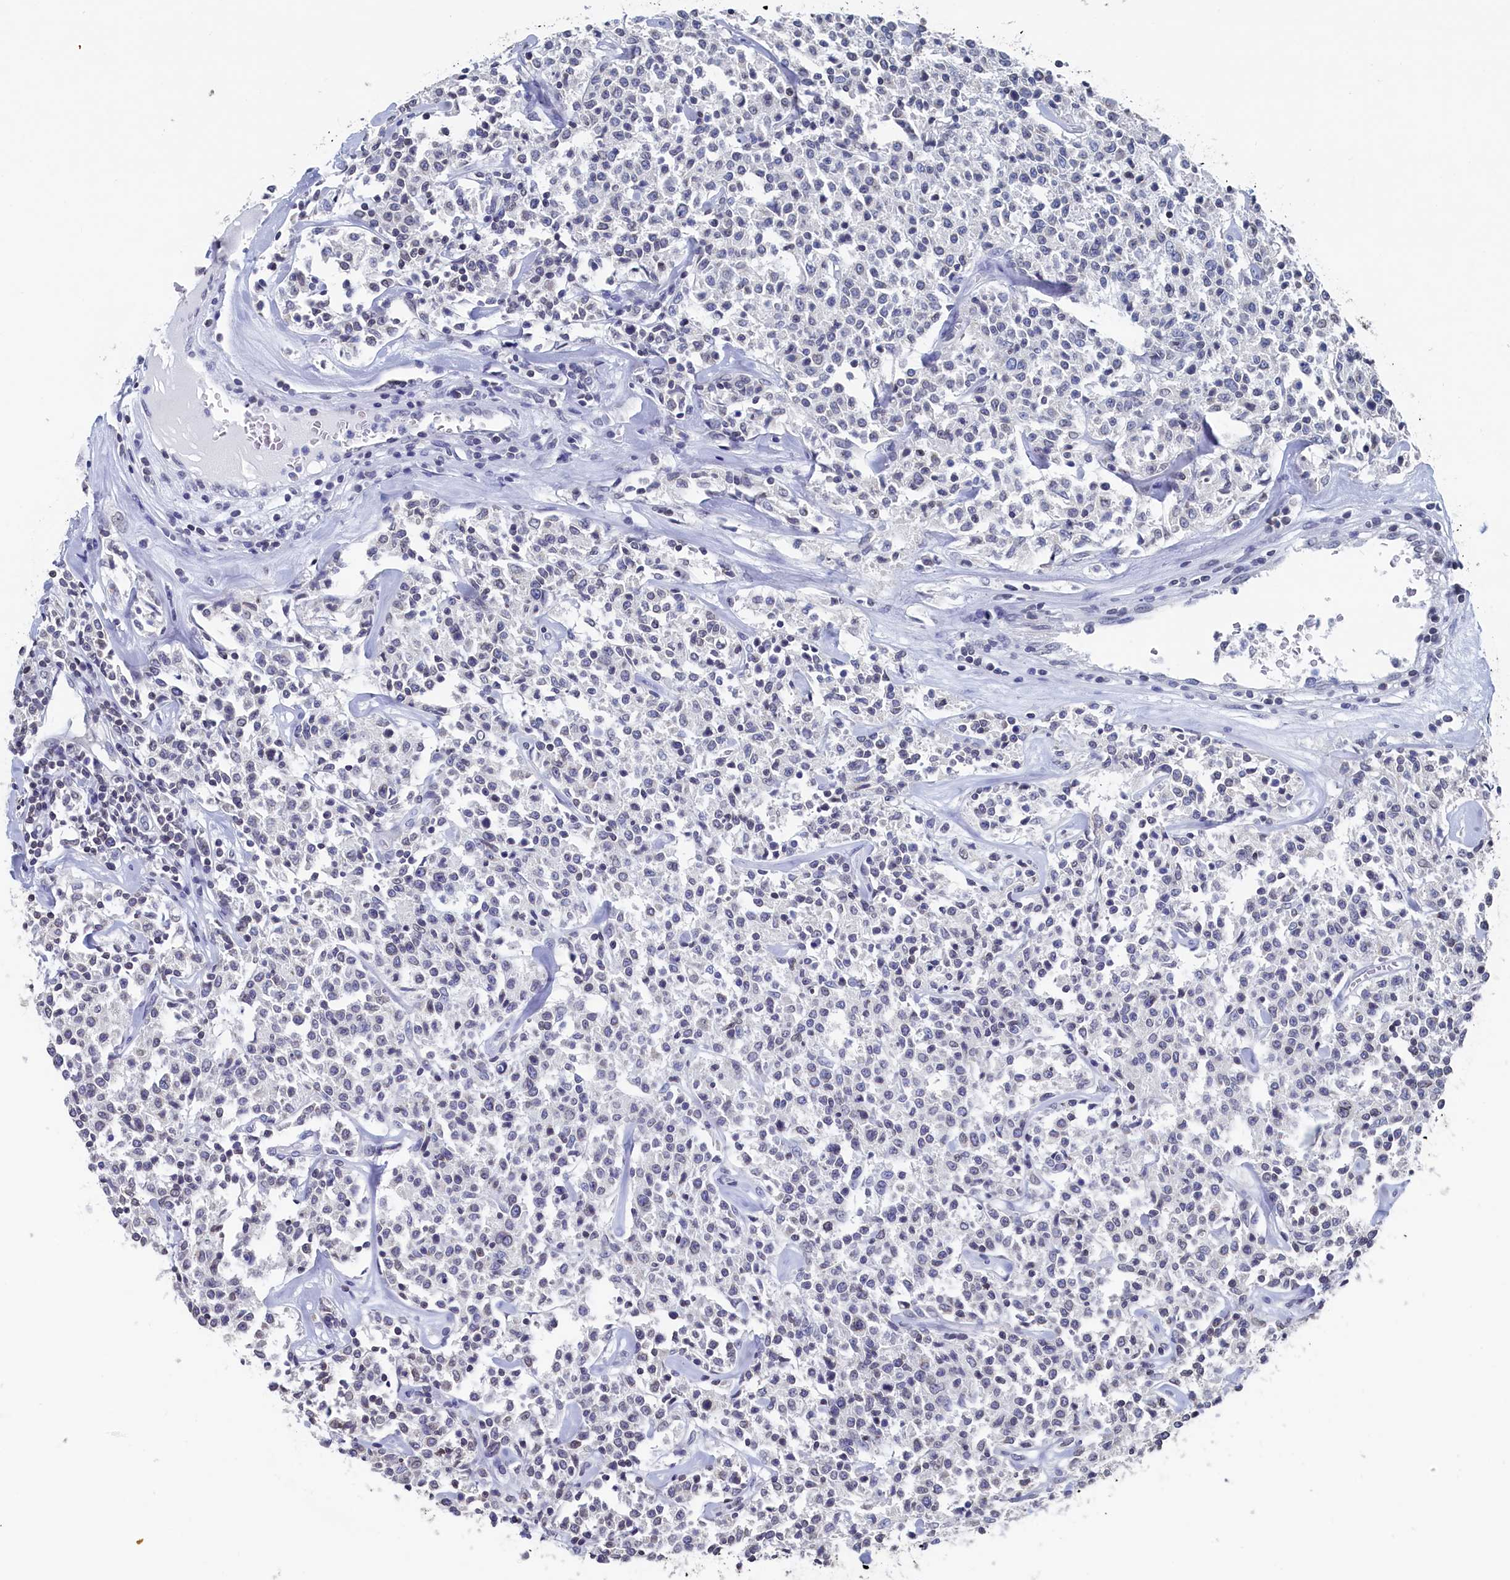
{"staining": {"intensity": "negative", "quantity": "none", "location": "none"}, "tissue": "lymphoma", "cell_type": "Tumor cells", "image_type": "cancer", "snomed": [{"axis": "morphology", "description": "Malignant lymphoma, non-Hodgkin's type, Low grade"}, {"axis": "topography", "description": "Small intestine"}], "caption": "High magnification brightfield microscopy of malignant lymphoma, non-Hodgkin's type (low-grade) stained with DAB (3,3'-diaminobenzidine) (brown) and counterstained with hematoxylin (blue): tumor cells show no significant positivity.", "gene": "C11orf54", "patient": {"sex": "female", "age": 59}}